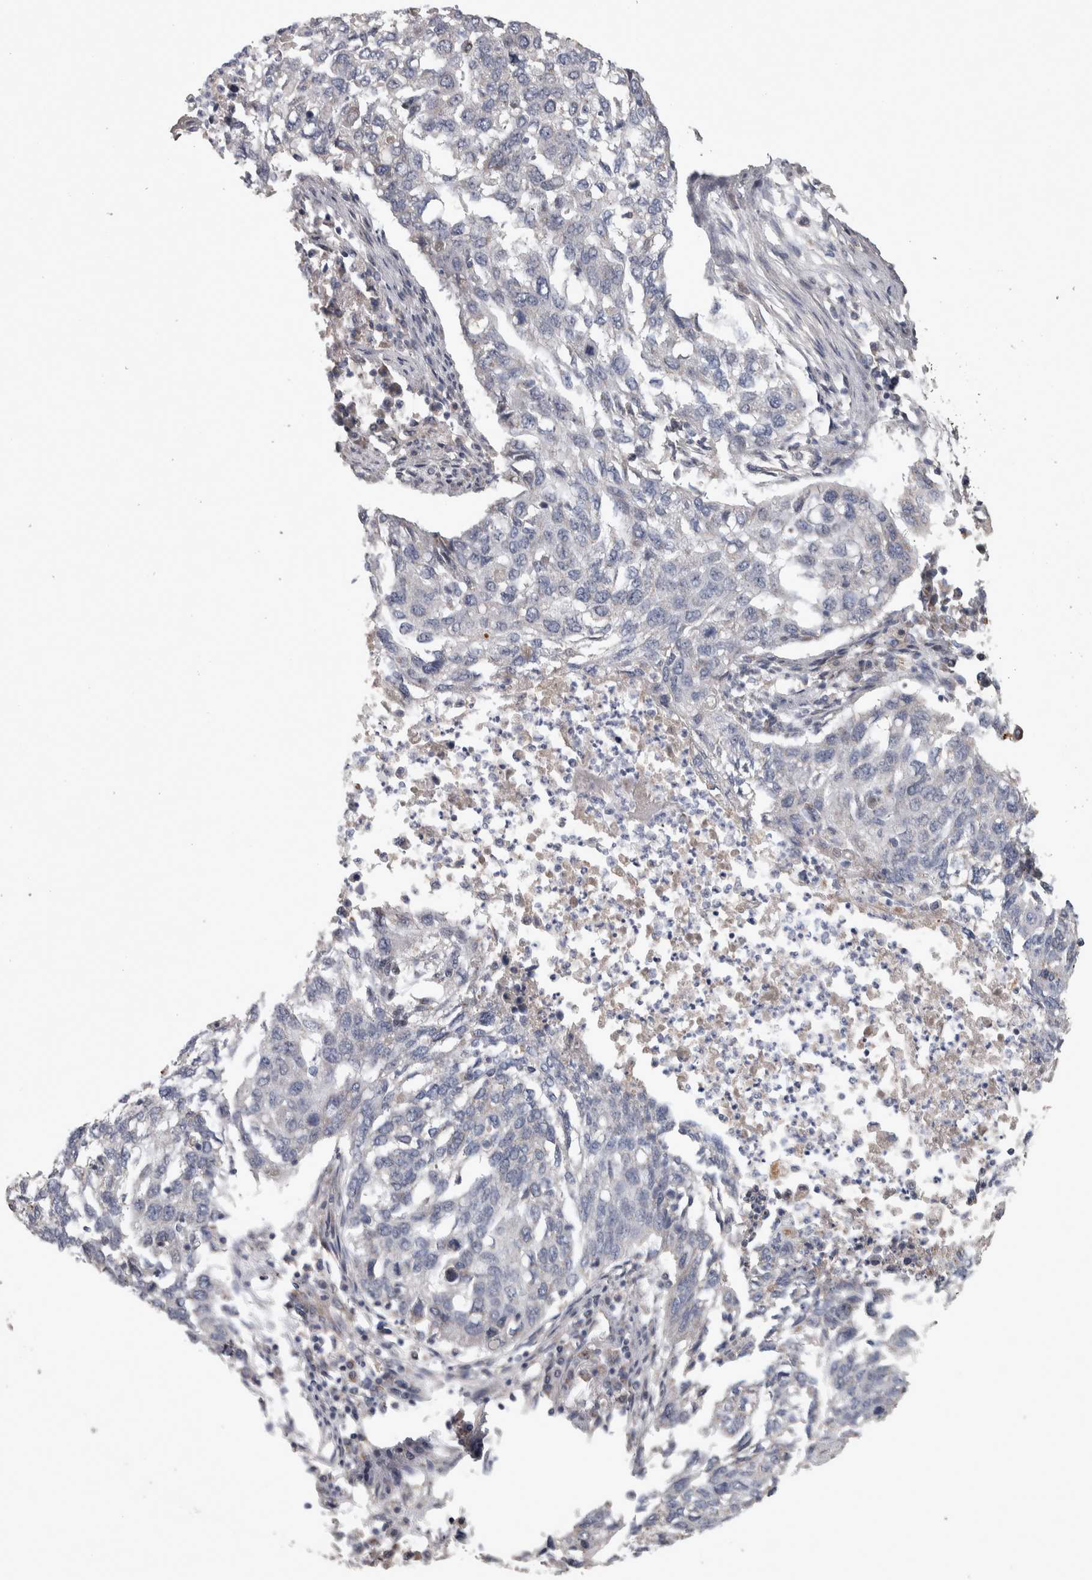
{"staining": {"intensity": "negative", "quantity": "none", "location": "none"}, "tissue": "lung cancer", "cell_type": "Tumor cells", "image_type": "cancer", "snomed": [{"axis": "morphology", "description": "Squamous cell carcinoma, NOS"}, {"axis": "topography", "description": "Lung"}], "caption": "Photomicrograph shows no significant protein staining in tumor cells of lung cancer (squamous cell carcinoma).", "gene": "SCO1", "patient": {"sex": "female", "age": 63}}